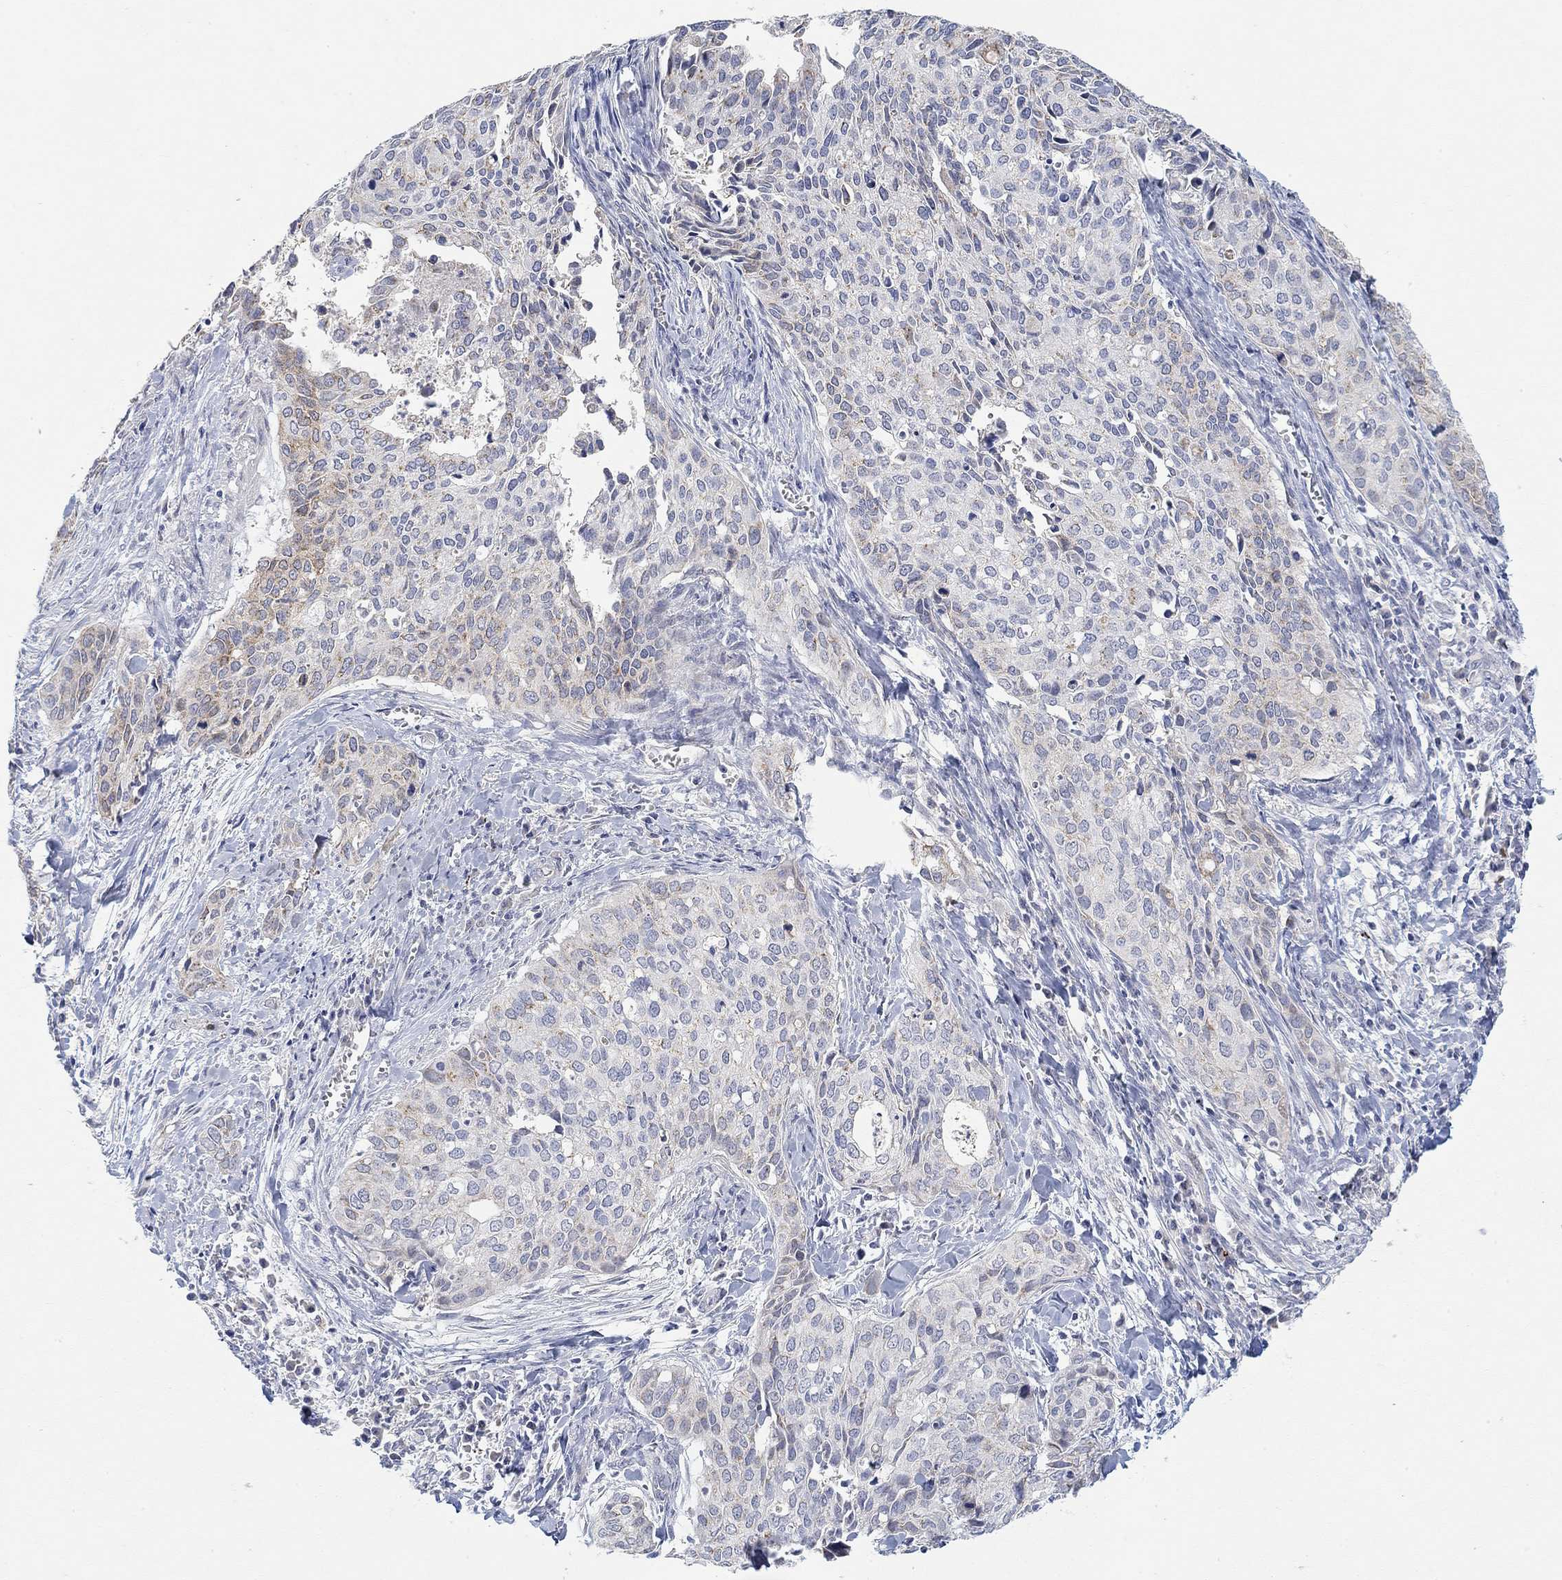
{"staining": {"intensity": "moderate", "quantity": "<25%", "location": "cytoplasmic/membranous"}, "tissue": "cervical cancer", "cell_type": "Tumor cells", "image_type": "cancer", "snomed": [{"axis": "morphology", "description": "Squamous cell carcinoma, NOS"}, {"axis": "topography", "description": "Cervix"}], "caption": "A high-resolution photomicrograph shows immunohistochemistry (IHC) staining of cervical cancer, which demonstrates moderate cytoplasmic/membranous positivity in about <25% of tumor cells.", "gene": "VAT1L", "patient": {"sex": "female", "age": 29}}